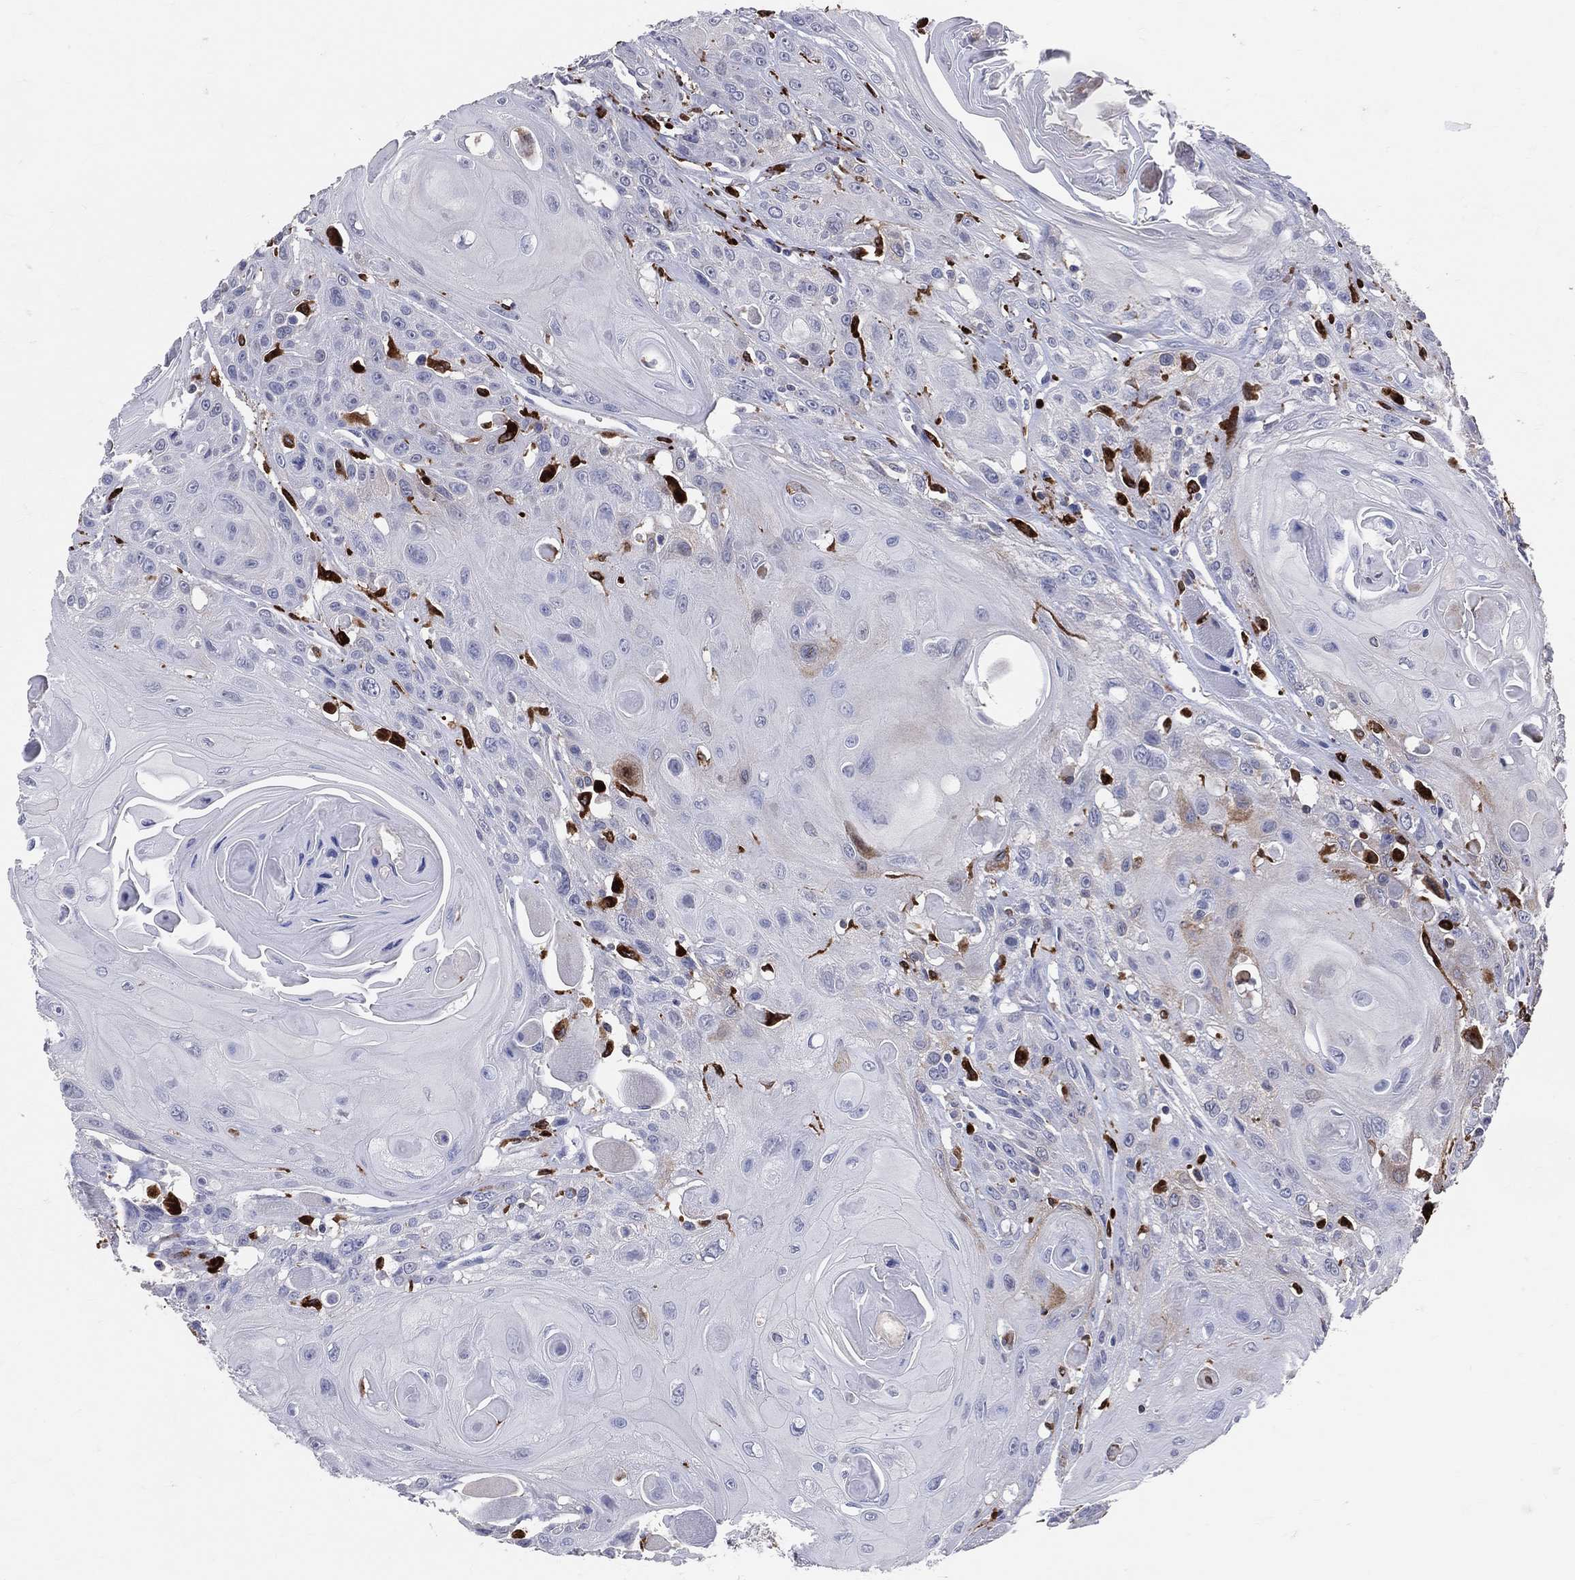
{"staining": {"intensity": "negative", "quantity": "none", "location": "none"}, "tissue": "head and neck cancer", "cell_type": "Tumor cells", "image_type": "cancer", "snomed": [{"axis": "morphology", "description": "Squamous cell carcinoma, NOS"}, {"axis": "topography", "description": "Head-Neck"}], "caption": "Histopathology image shows no significant protein staining in tumor cells of head and neck cancer. The staining is performed using DAB brown chromogen with nuclei counter-stained in using hematoxylin.", "gene": "CD74", "patient": {"sex": "female", "age": 59}}